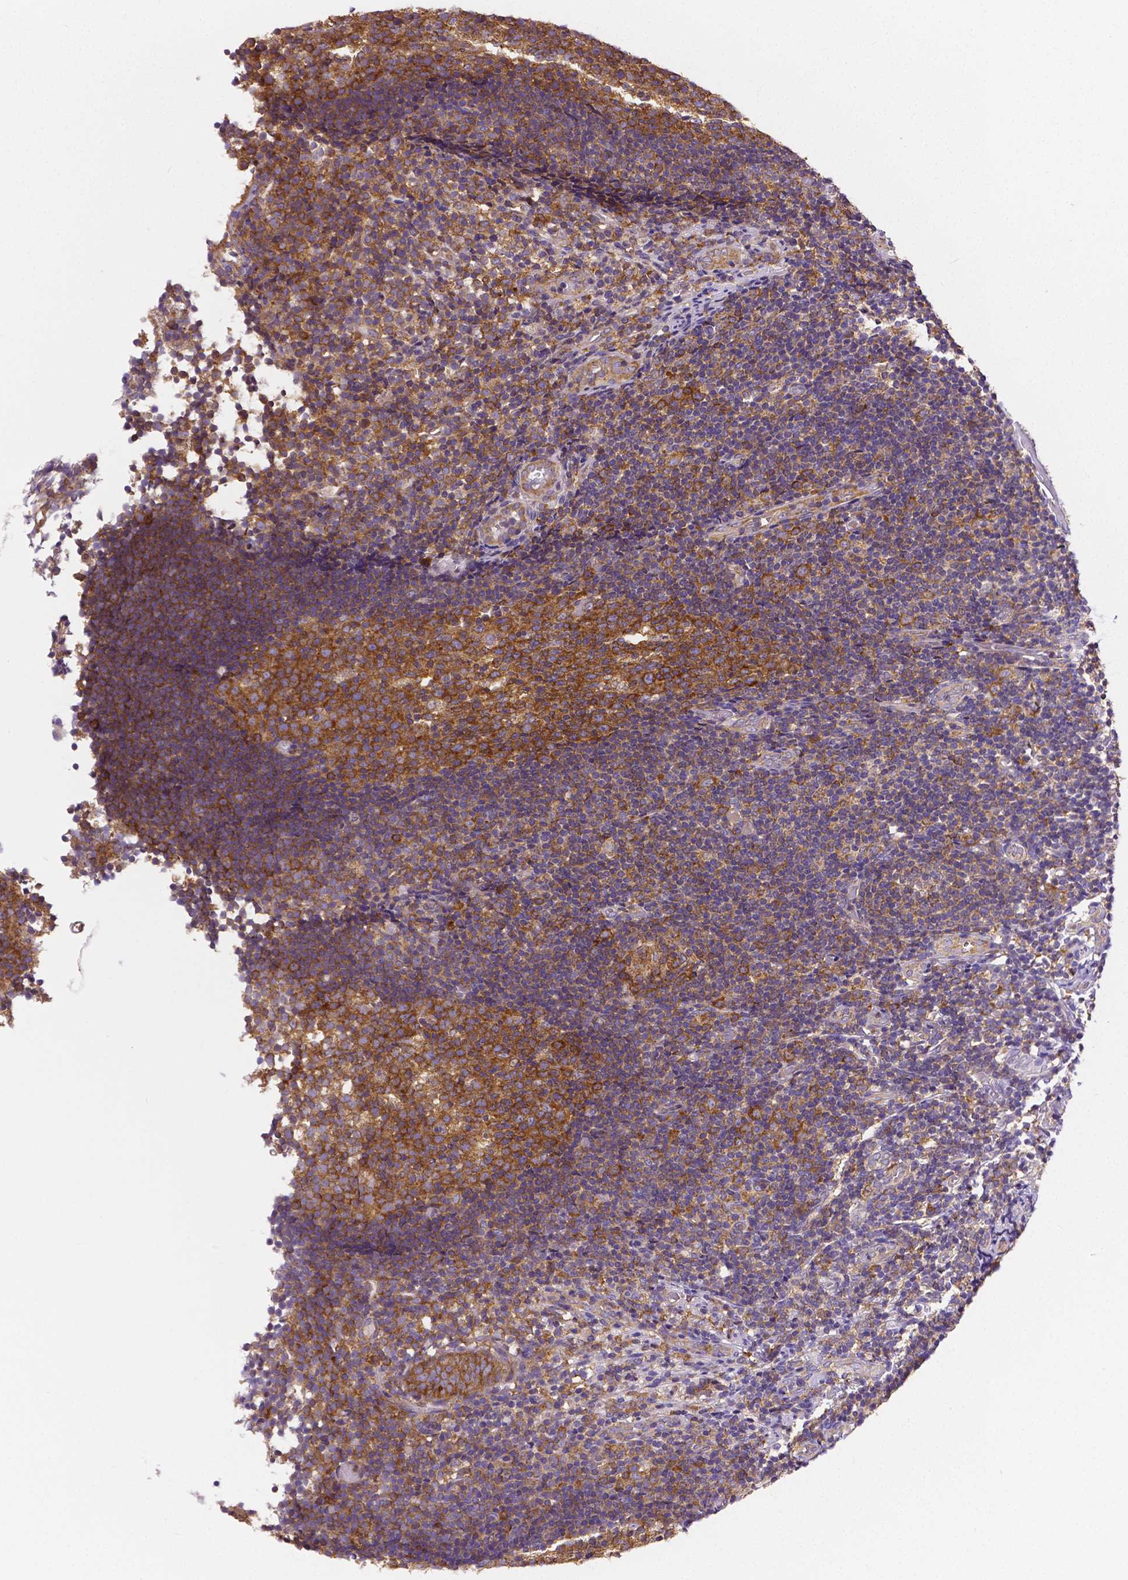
{"staining": {"intensity": "strong", "quantity": ">75%", "location": "cytoplasmic/membranous"}, "tissue": "appendix", "cell_type": "Glandular cells", "image_type": "normal", "snomed": [{"axis": "morphology", "description": "Normal tissue, NOS"}, {"axis": "topography", "description": "Appendix"}], "caption": "Immunohistochemistry (DAB (3,3'-diaminobenzidine)) staining of unremarkable appendix reveals strong cytoplasmic/membranous protein staining in approximately >75% of glandular cells. (brown staining indicates protein expression, while blue staining denotes nuclei).", "gene": "DICER1", "patient": {"sex": "female", "age": 32}}